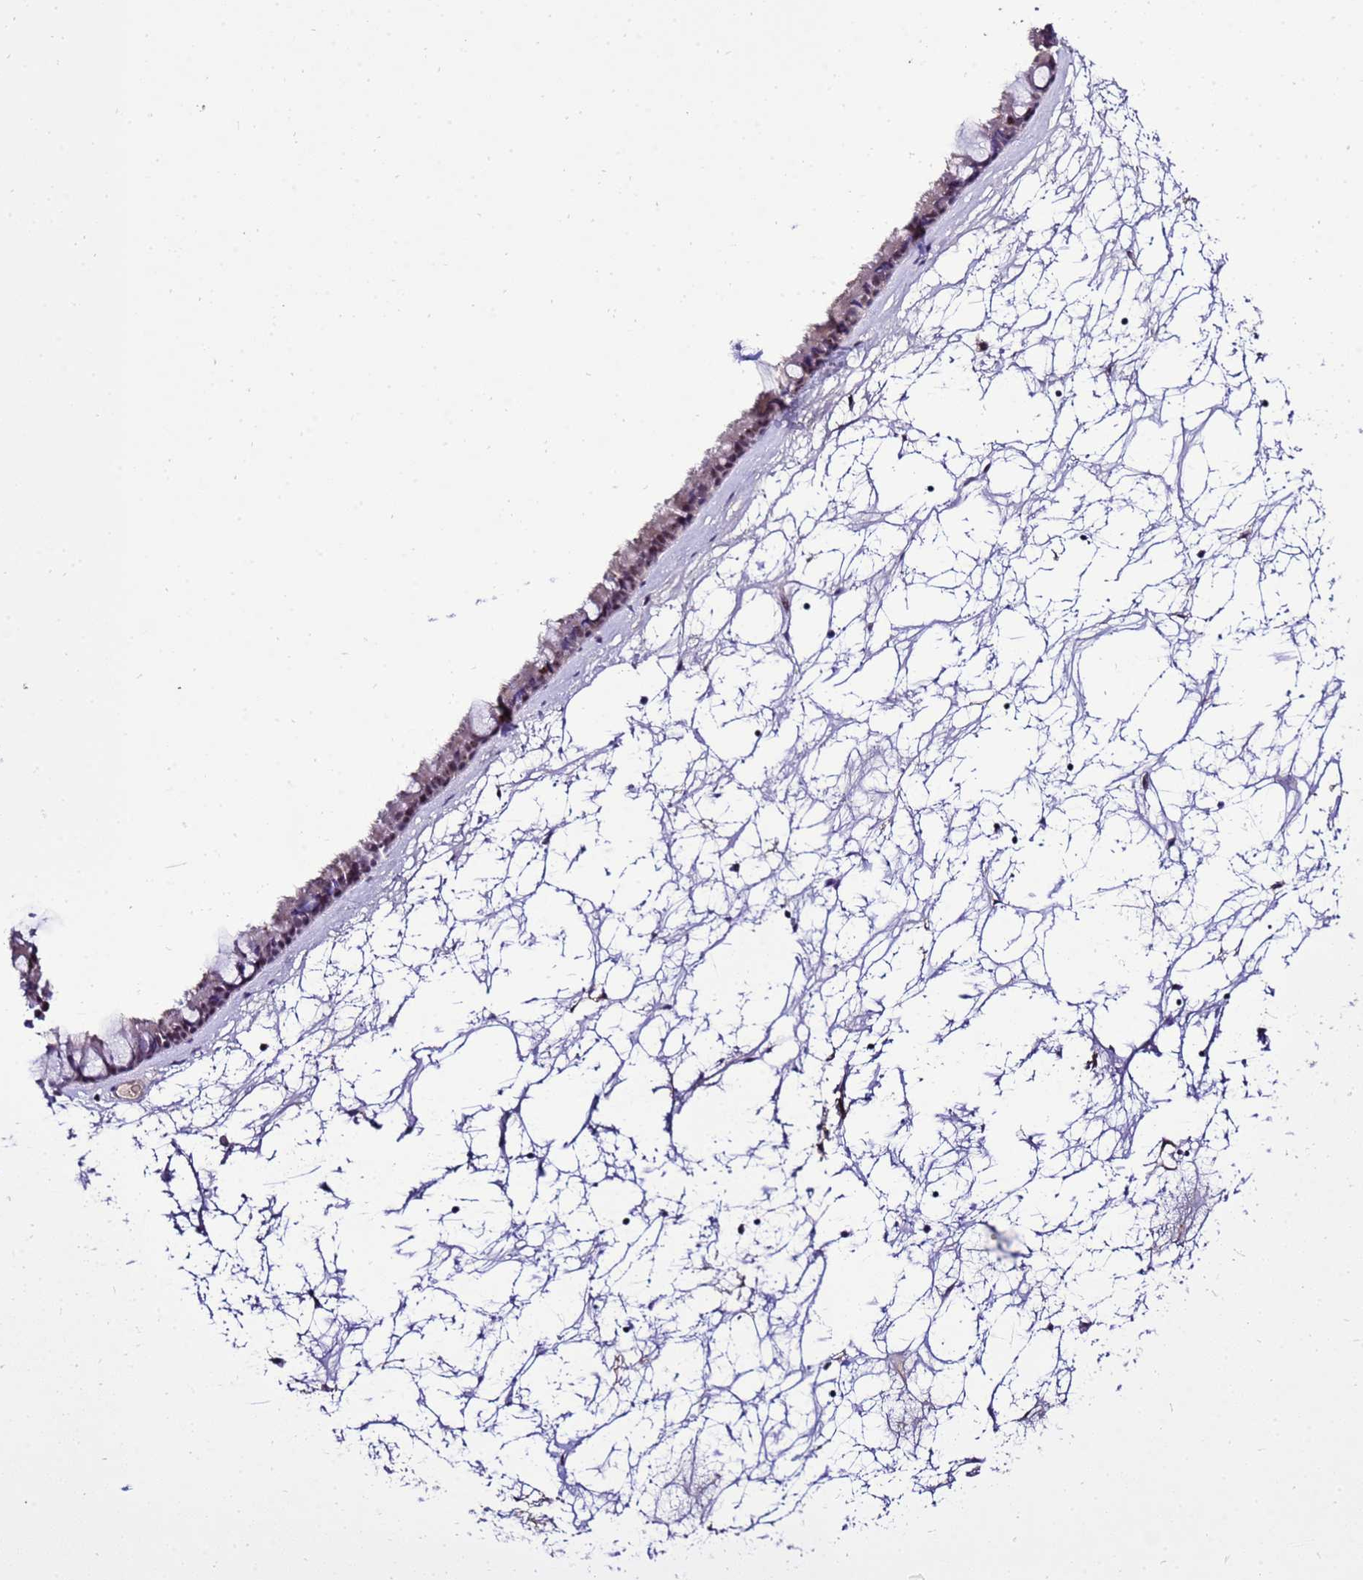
{"staining": {"intensity": "moderate", "quantity": ">75%", "location": "nuclear"}, "tissue": "nasopharynx", "cell_type": "Respiratory epithelial cells", "image_type": "normal", "snomed": [{"axis": "morphology", "description": "Normal tissue, NOS"}, {"axis": "topography", "description": "Nasopharynx"}], "caption": "A high-resolution histopathology image shows IHC staining of unremarkable nasopharynx, which demonstrates moderate nuclear staining in about >75% of respiratory epithelial cells.", "gene": "C19orf47", "patient": {"sex": "male", "age": 64}}